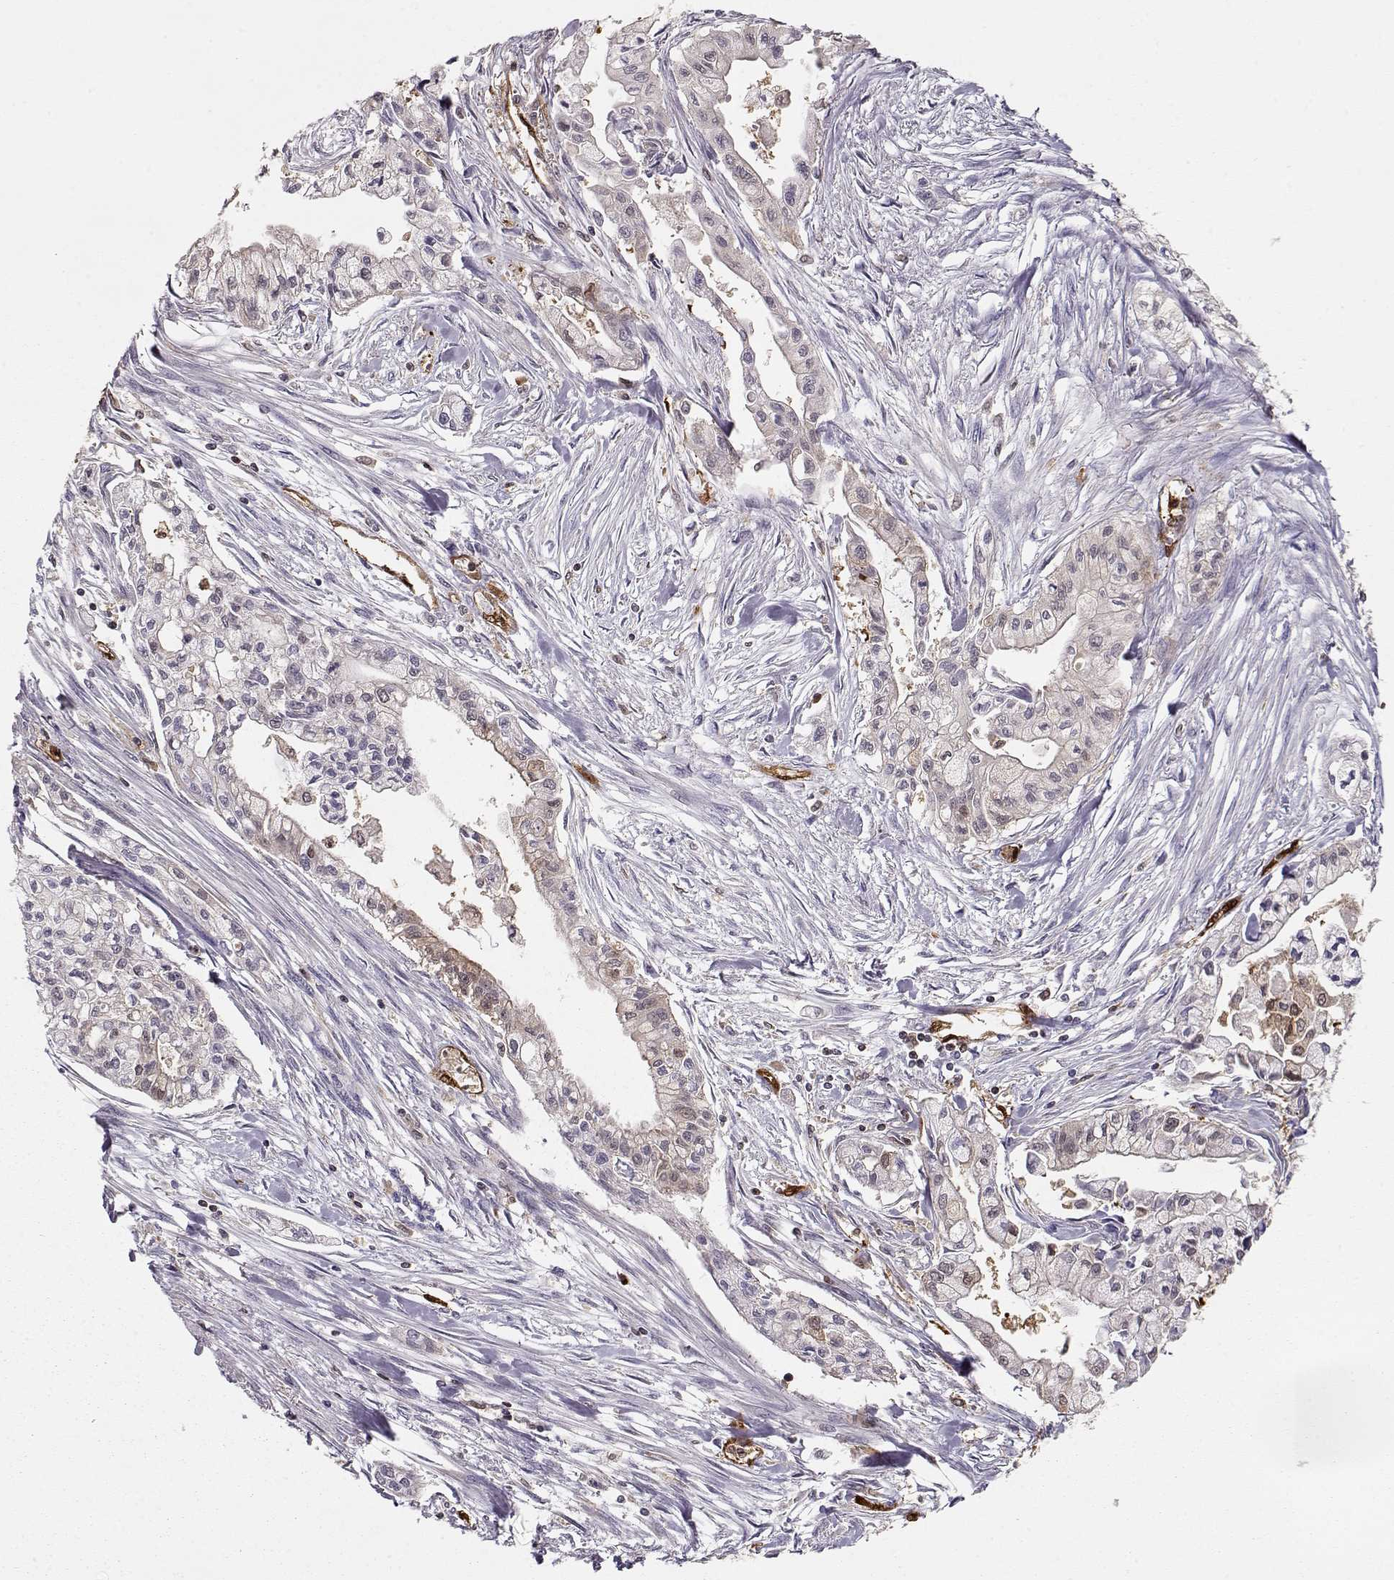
{"staining": {"intensity": "negative", "quantity": "none", "location": "none"}, "tissue": "pancreatic cancer", "cell_type": "Tumor cells", "image_type": "cancer", "snomed": [{"axis": "morphology", "description": "Adenocarcinoma, NOS"}, {"axis": "topography", "description": "Pancreas"}], "caption": "A histopathology image of pancreatic cancer (adenocarcinoma) stained for a protein reveals no brown staining in tumor cells. (Stains: DAB immunohistochemistry with hematoxylin counter stain, Microscopy: brightfield microscopy at high magnification).", "gene": "PNP", "patient": {"sex": "male", "age": 54}}